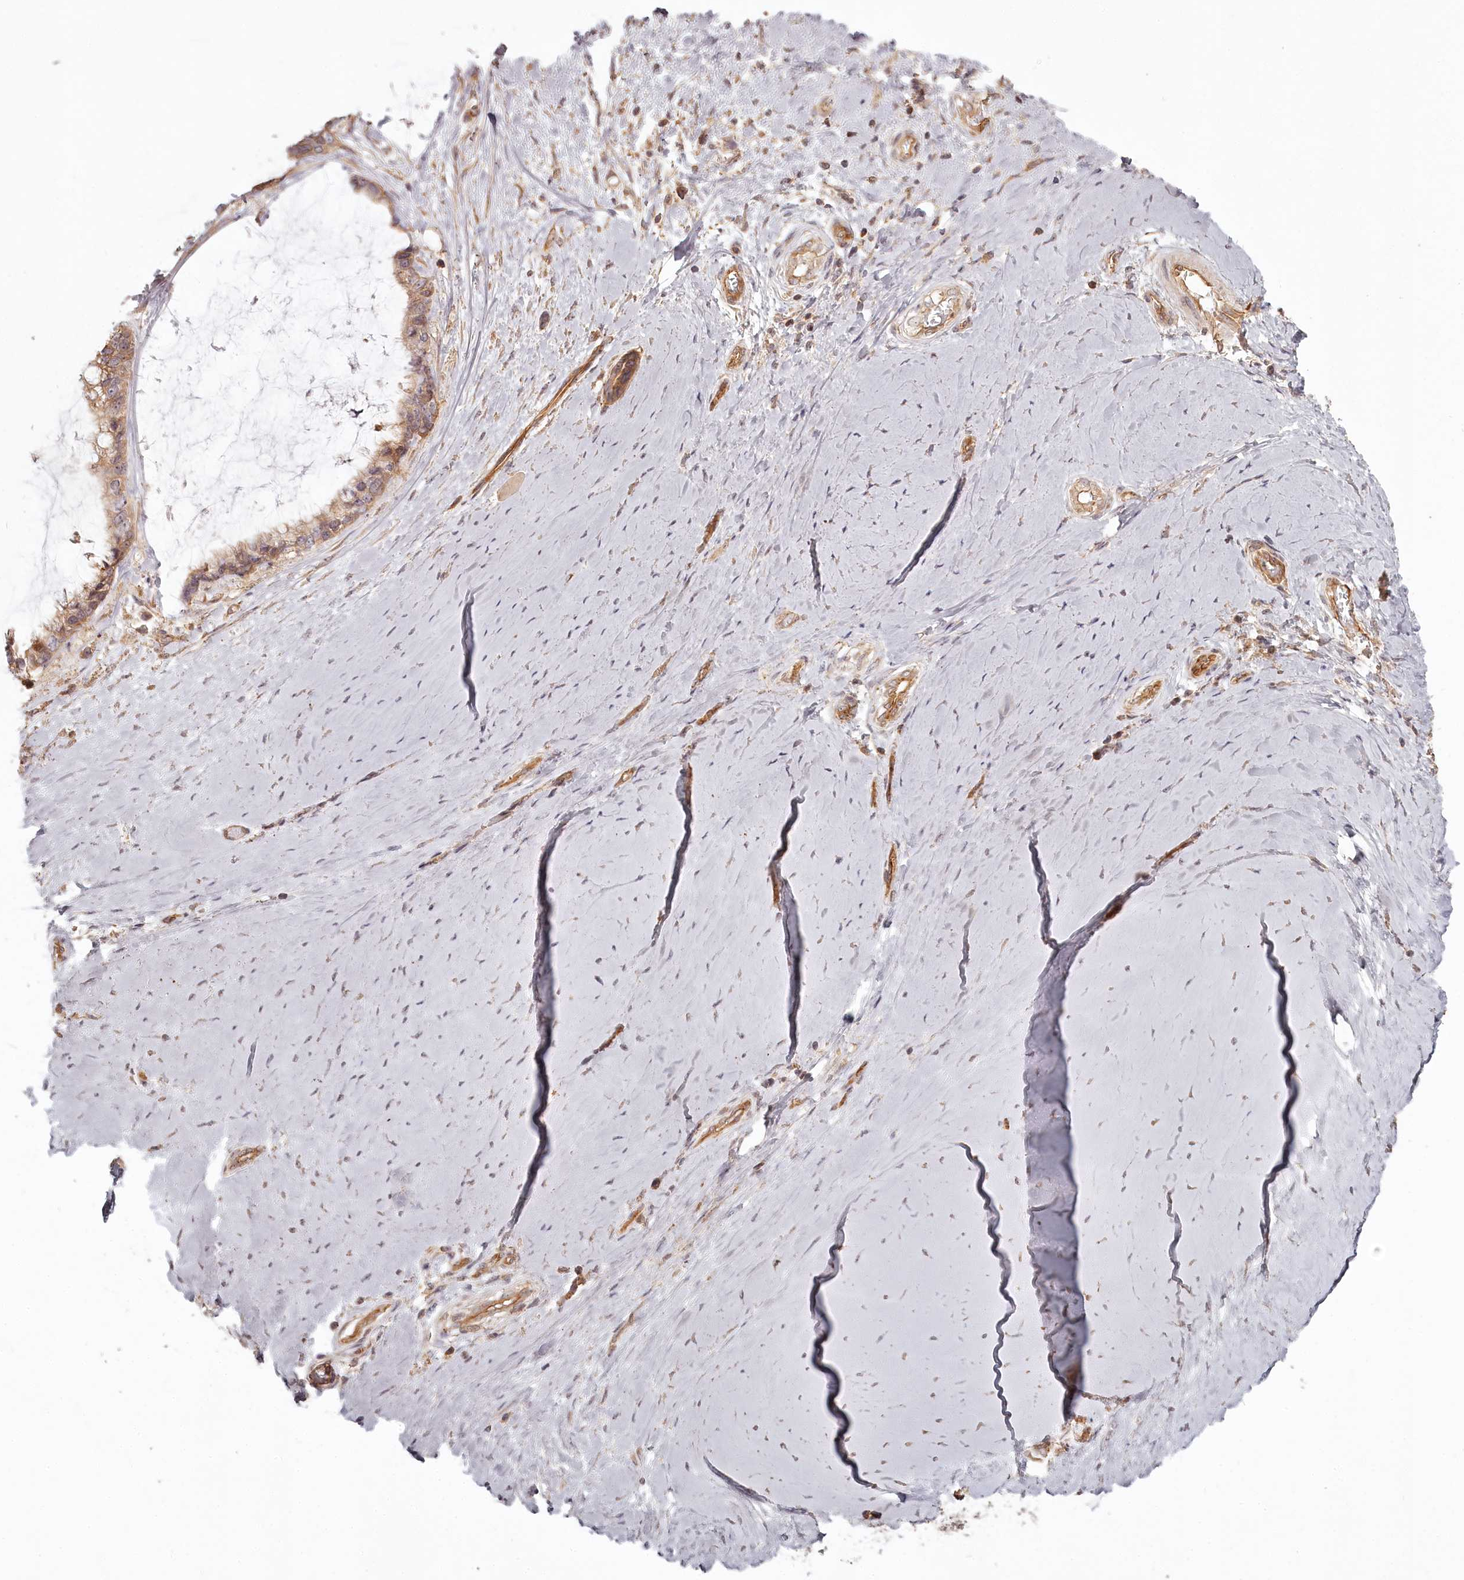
{"staining": {"intensity": "moderate", "quantity": ">75%", "location": "cytoplasmic/membranous"}, "tissue": "ovarian cancer", "cell_type": "Tumor cells", "image_type": "cancer", "snomed": [{"axis": "morphology", "description": "Cystadenocarcinoma, mucinous, NOS"}, {"axis": "topography", "description": "Ovary"}], "caption": "Immunohistochemical staining of human ovarian cancer shows medium levels of moderate cytoplasmic/membranous positivity in approximately >75% of tumor cells.", "gene": "TMIE", "patient": {"sex": "female", "age": 39}}